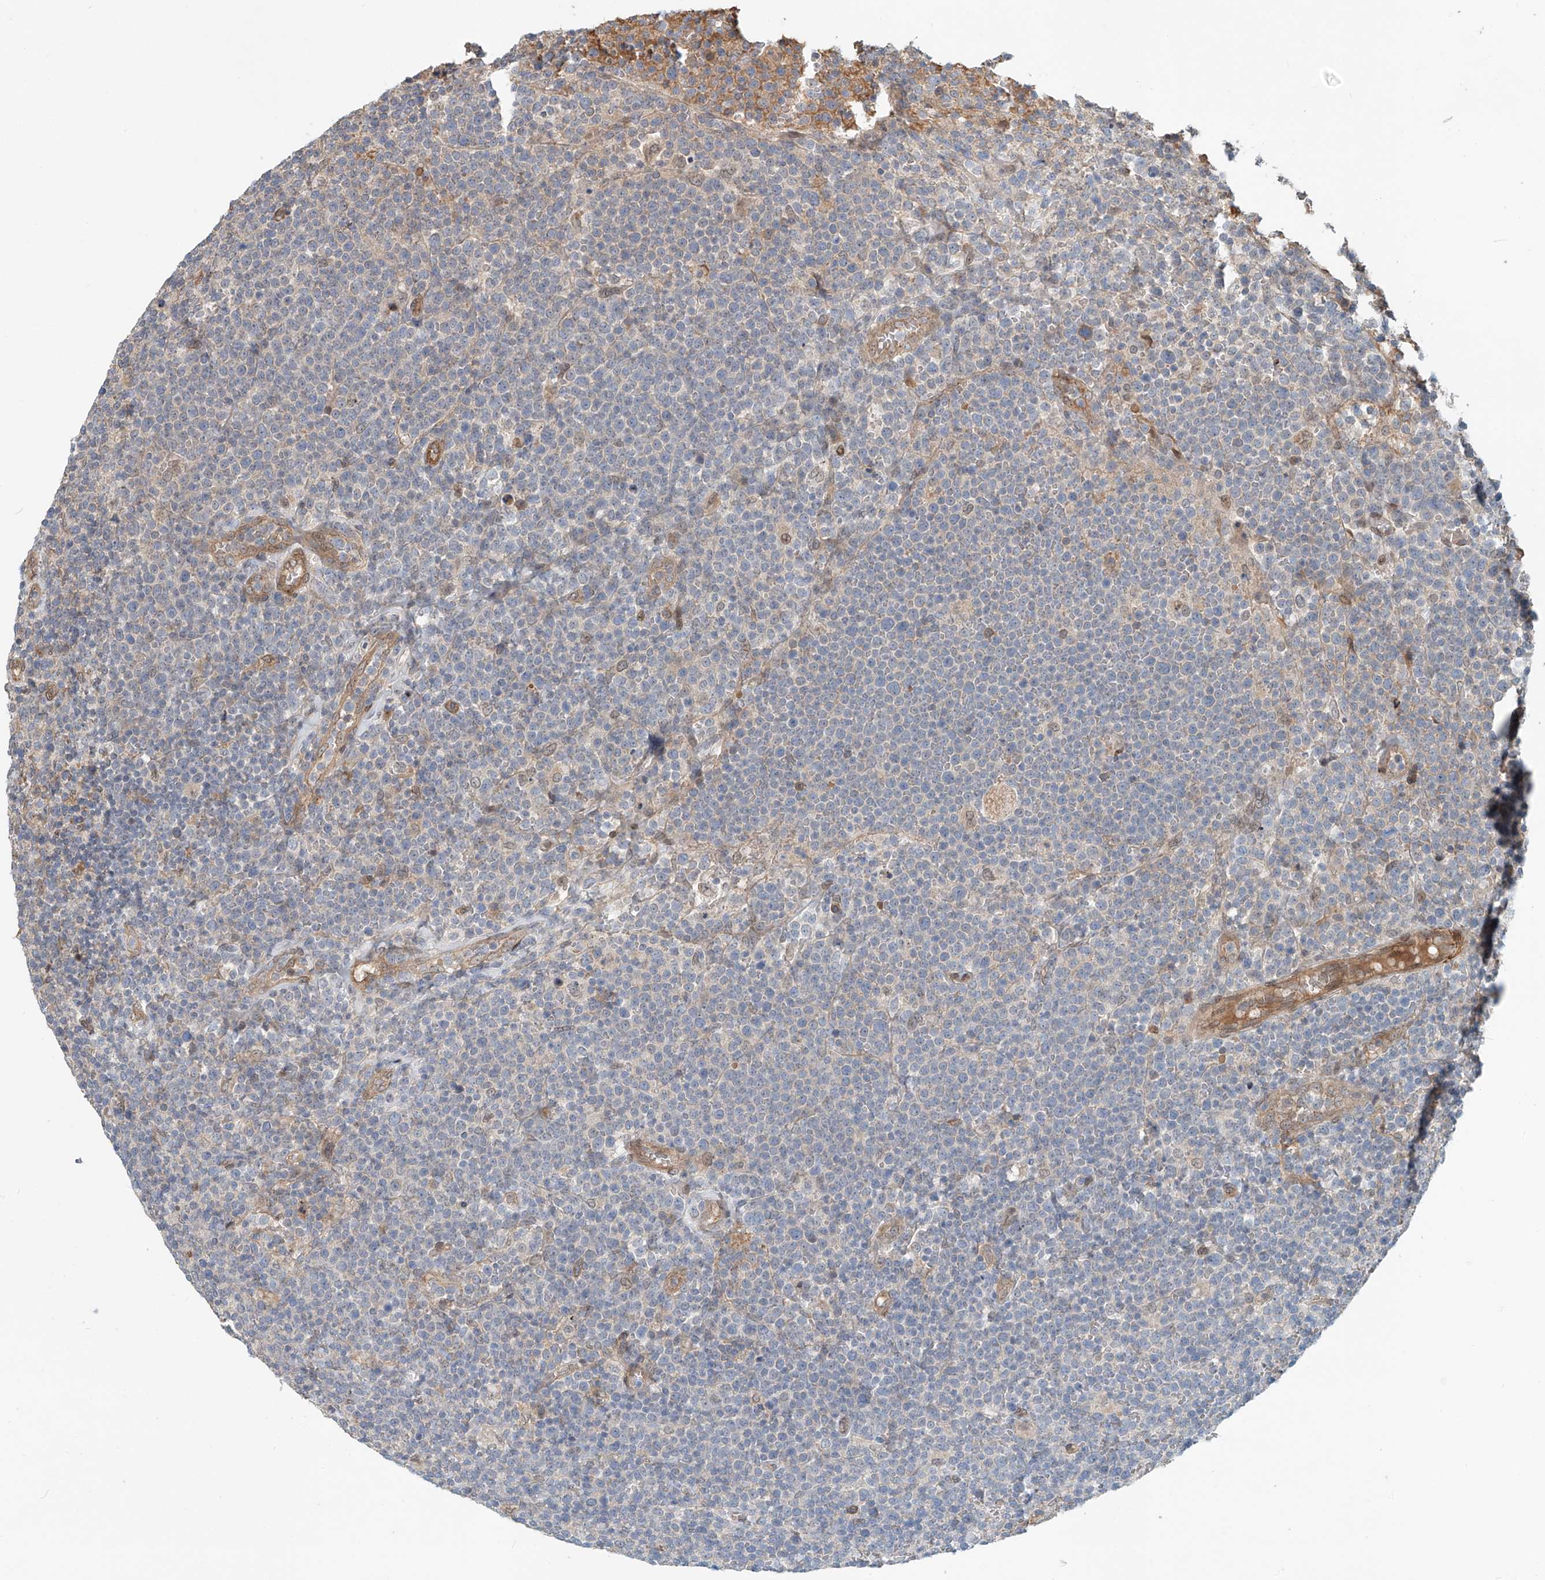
{"staining": {"intensity": "negative", "quantity": "none", "location": "none"}, "tissue": "lymphoma", "cell_type": "Tumor cells", "image_type": "cancer", "snomed": [{"axis": "morphology", "description": "Malignant lymphoma, non-Hodgkin's type, High grade"}, {"axis": "topography", "description": "Lymph node"}], "caption": "A high-resolution photomicrograph shows immunohistochemistry (IHC) staining of high-grade malignant lymphoma, non-Hodgkin's type, which reveals no significant positivity in tumor cells.", "gene": "SASH1", "patient": {"sex": "male", "age": 61}}